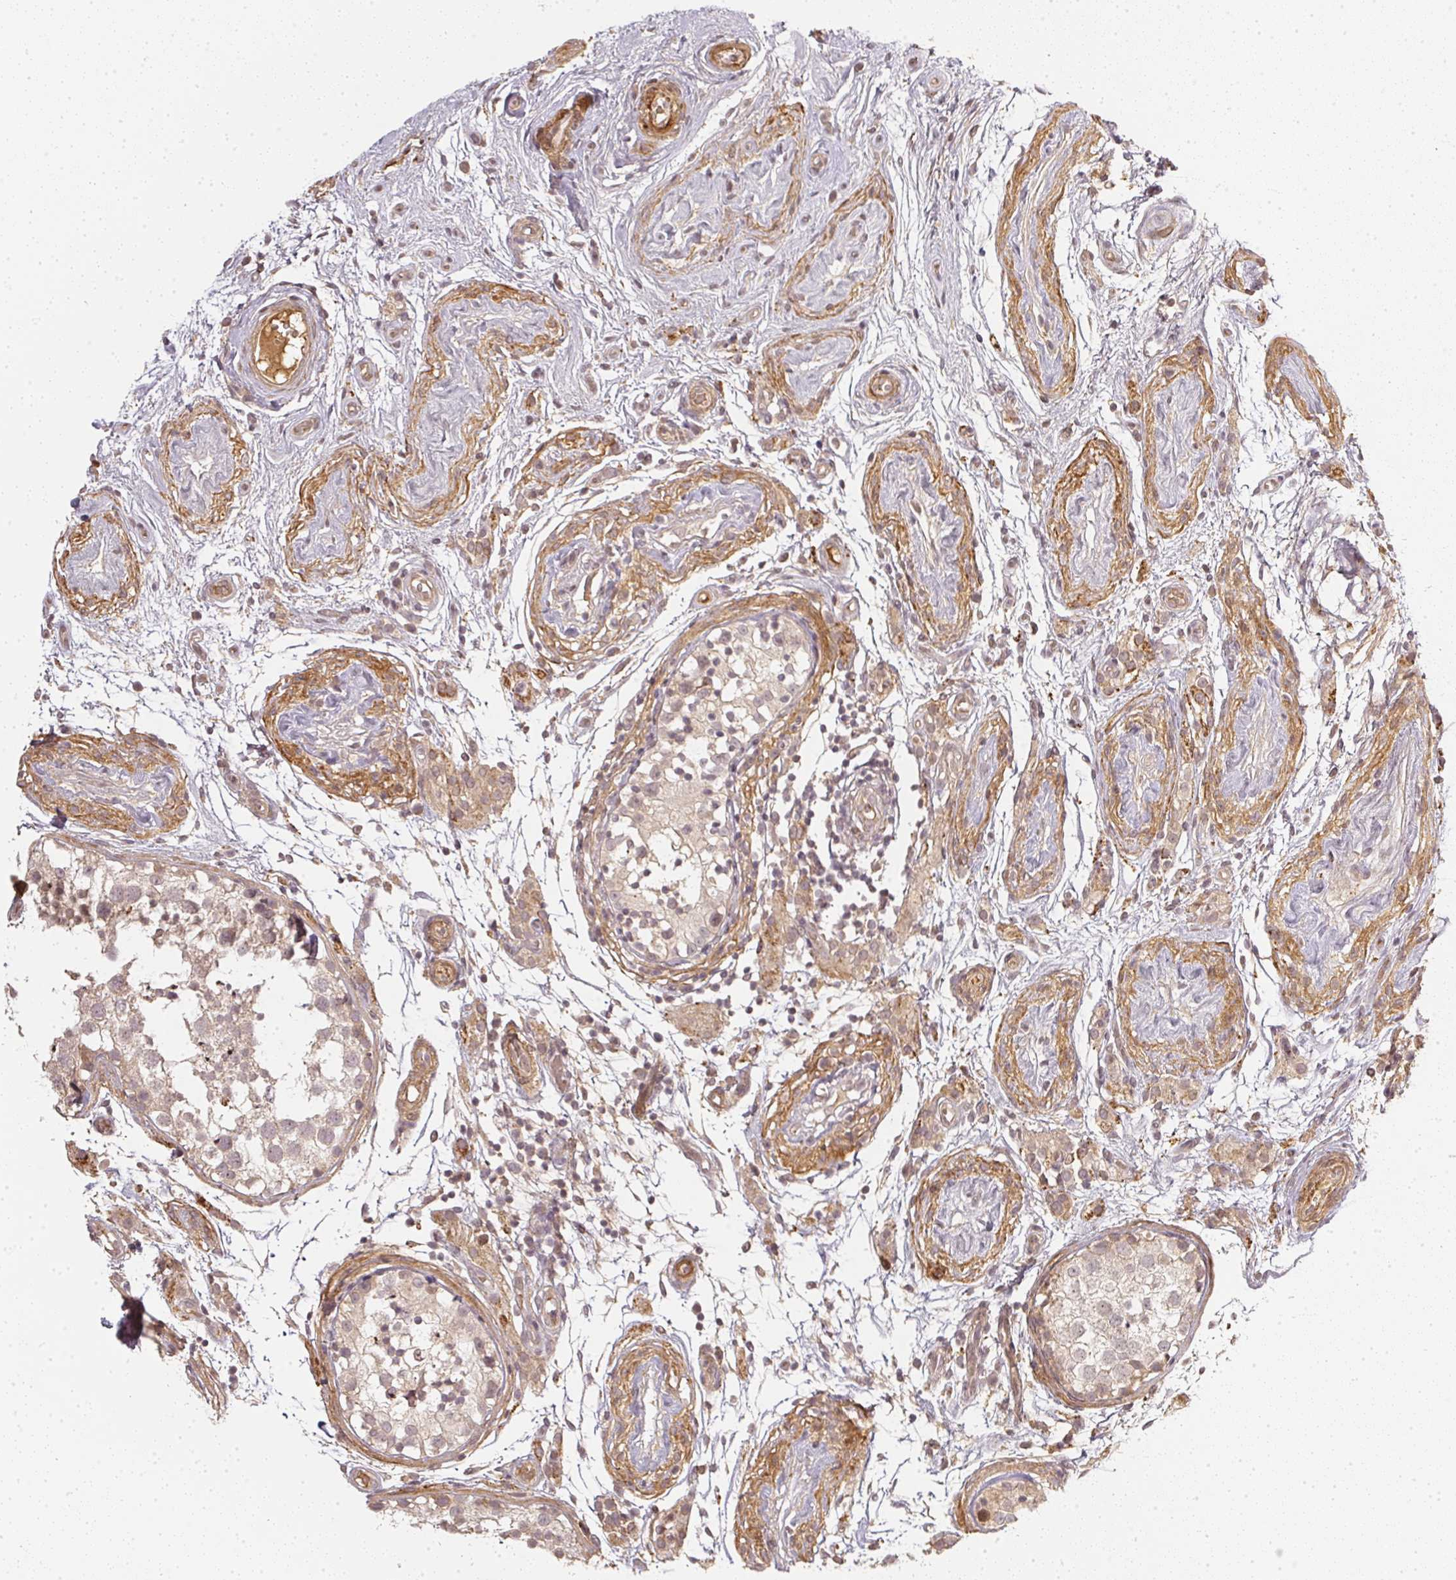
{"staining": {"intensity": "negative", "quantity": "none", "location": "none"}, "tissue": "testis", "cell_type": "Cells in seminiferous ducts", "image_type": "normal", "snomed": [{"axis": "morphology", "description": "Normal tissue, NOS"}, {"axis": "morphology", "description": "Seminoma, NOS"}, {"axis": "topography", "description": "Testis"}], "caption": "An immunohistochemistry histopathology image of normal testis is shown. There is no staining in cells in seminiferous ducts of testis.", "gene": "SERPINE1", "patient": {"sex": "male", "age": 29}}